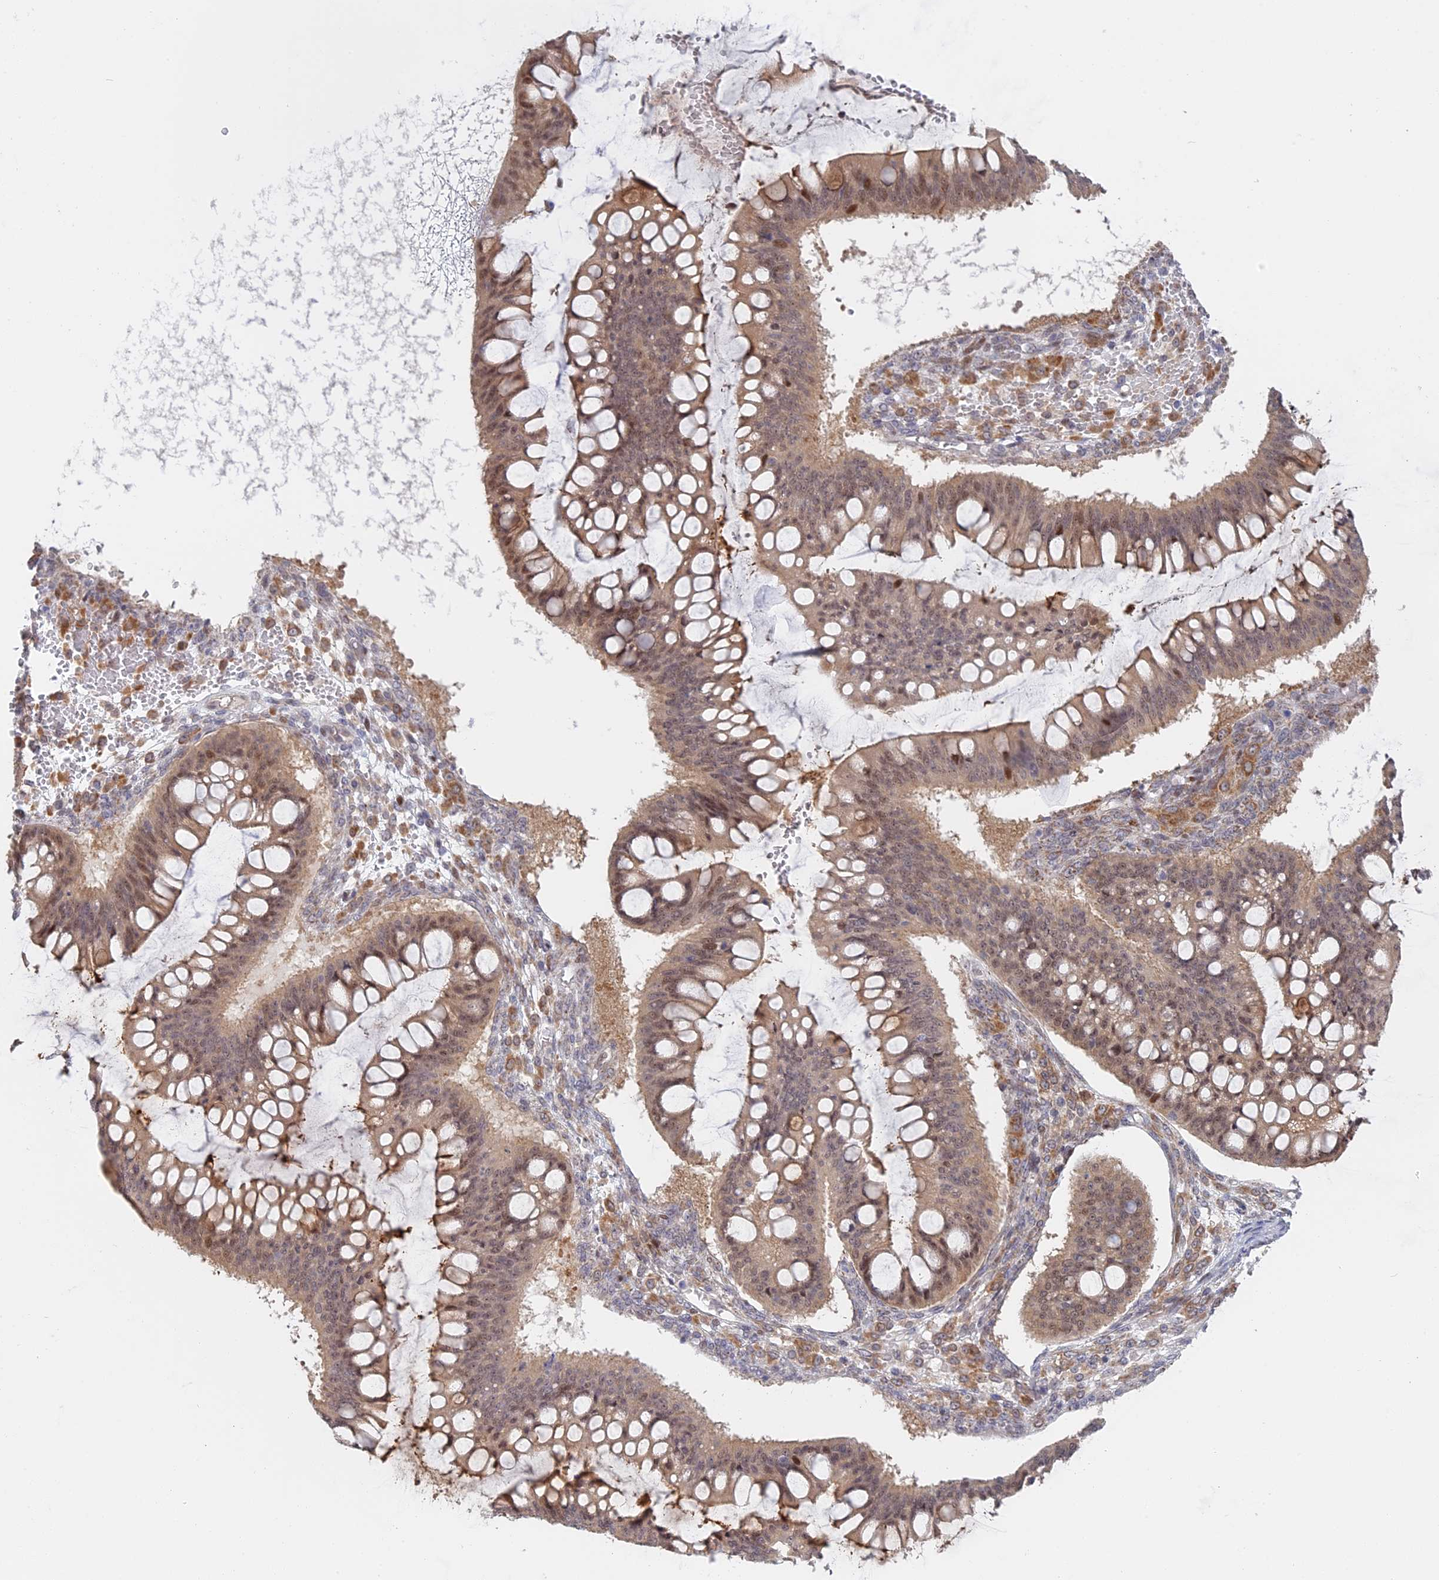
{"staining": {"intensity": "moderate", "quantity": ">75%", "location": "cytoplasmic/membranous,nuclear"}, "tissue": "ovarian cancer", "cell_type": "Tumor cells", "image_type": "cancer", "snomed": [{"axis": "morphology", "description": "Cystadenocarcinoma, mucinous, NOS"}, {"axis": "topography", "description": "Ovary"}], "caption": "Immunohistochemical staining of ovarian cancer shows moderate cytoplasmic/membranous and nuclear protein positivity in approximately >75% of tumor cells.", "gene": "GSKIP", "patient": {"sex": "female", "age": 73}}